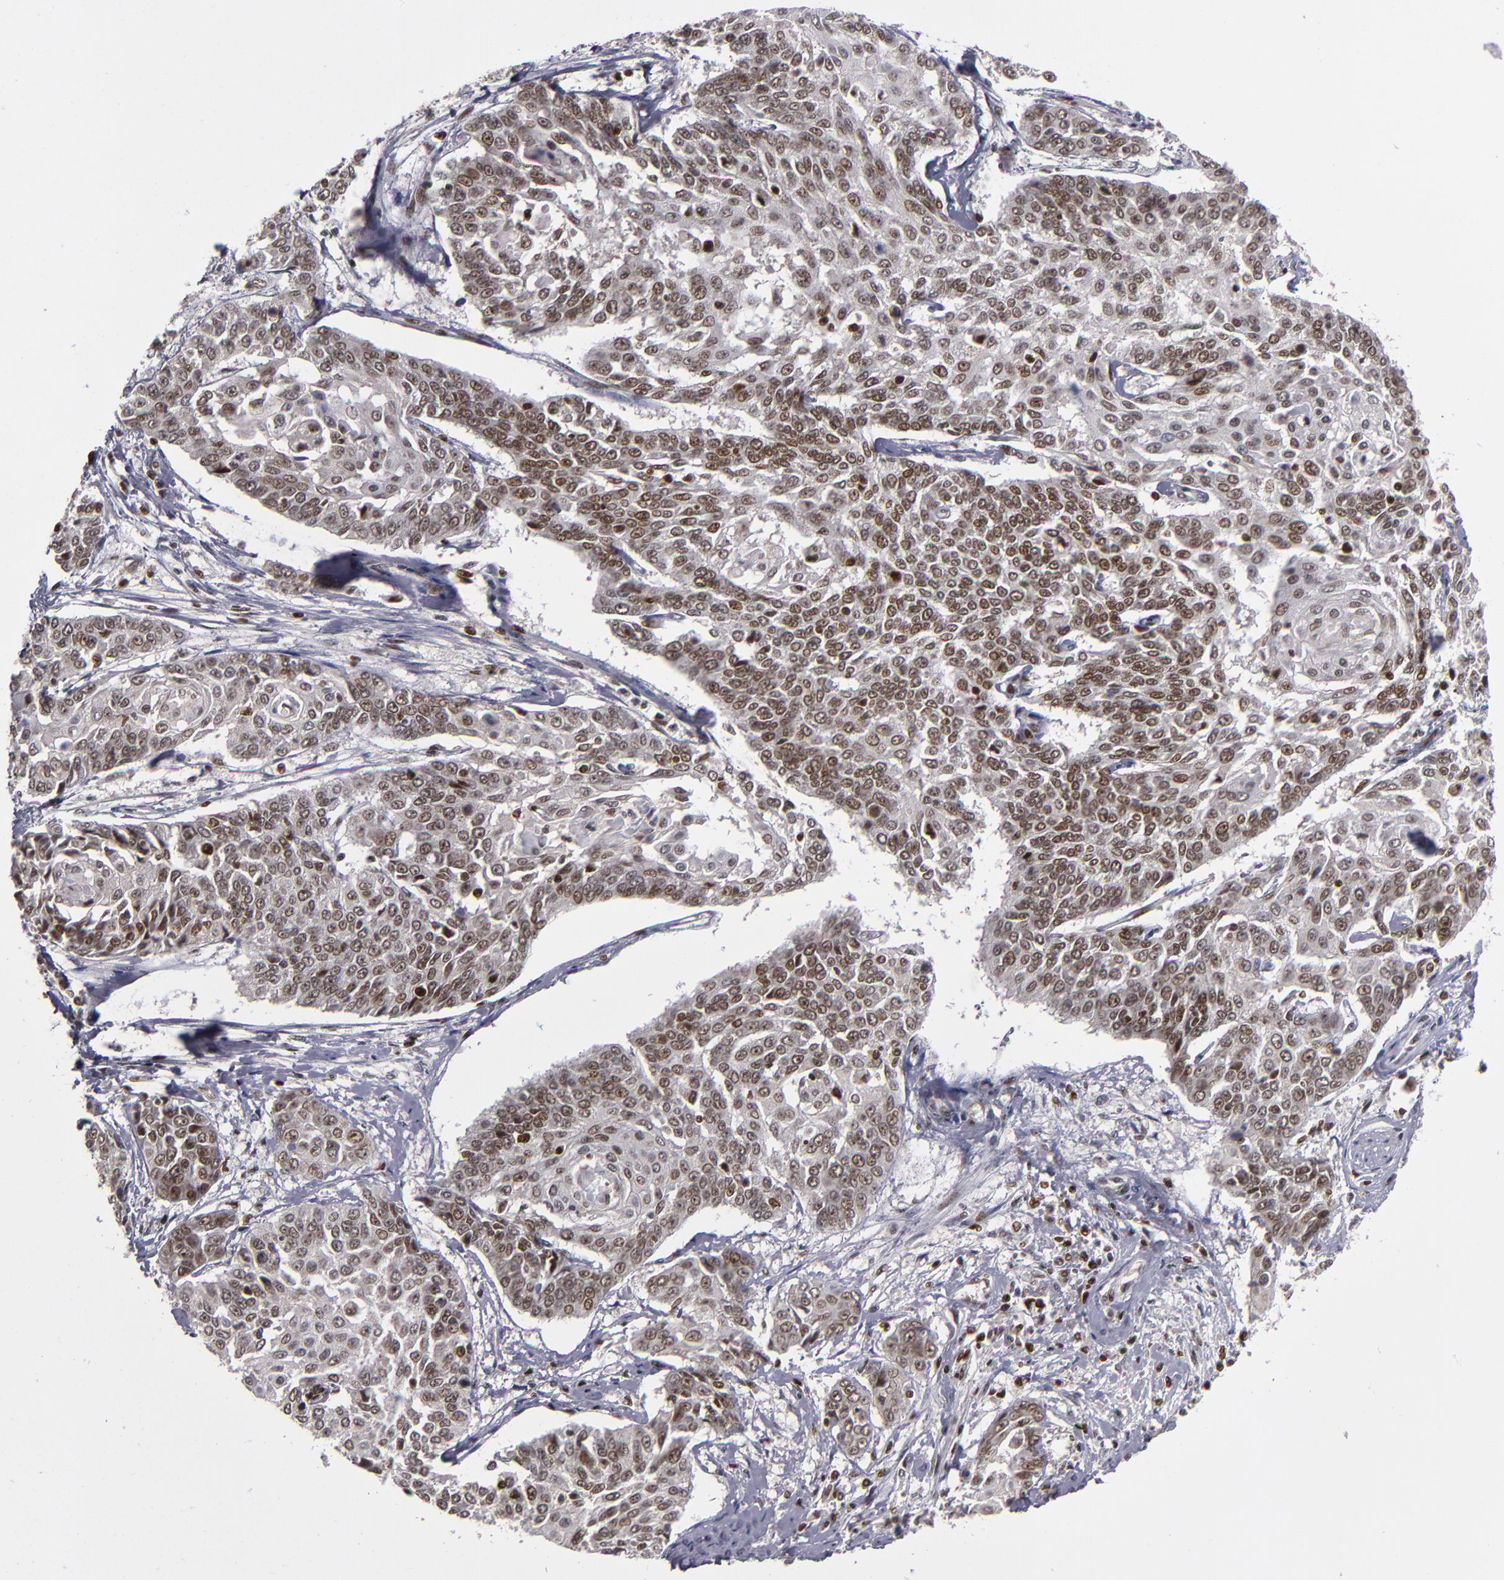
{"staining": {"intensity": "moderate", "quantity": ">75%", "location": "nuclear"}, "tissue": "cervical cancer", "cell_type": "Tumor cells", "image_type": "cancer", "snomed": [{"axis": "morphology", "description": "Squamous cell carcinoma, NOS"}, {"axis": "topography", "description": "Cervix"}], "caption": "An IHC micrograph of tumor tissue is shown. Protein staining in brown highlights moderate nuclear positivity in cervical cancer within tumor cells.", "gene": "KDM6A", "patient": {"sex": "female", "age": 64}}